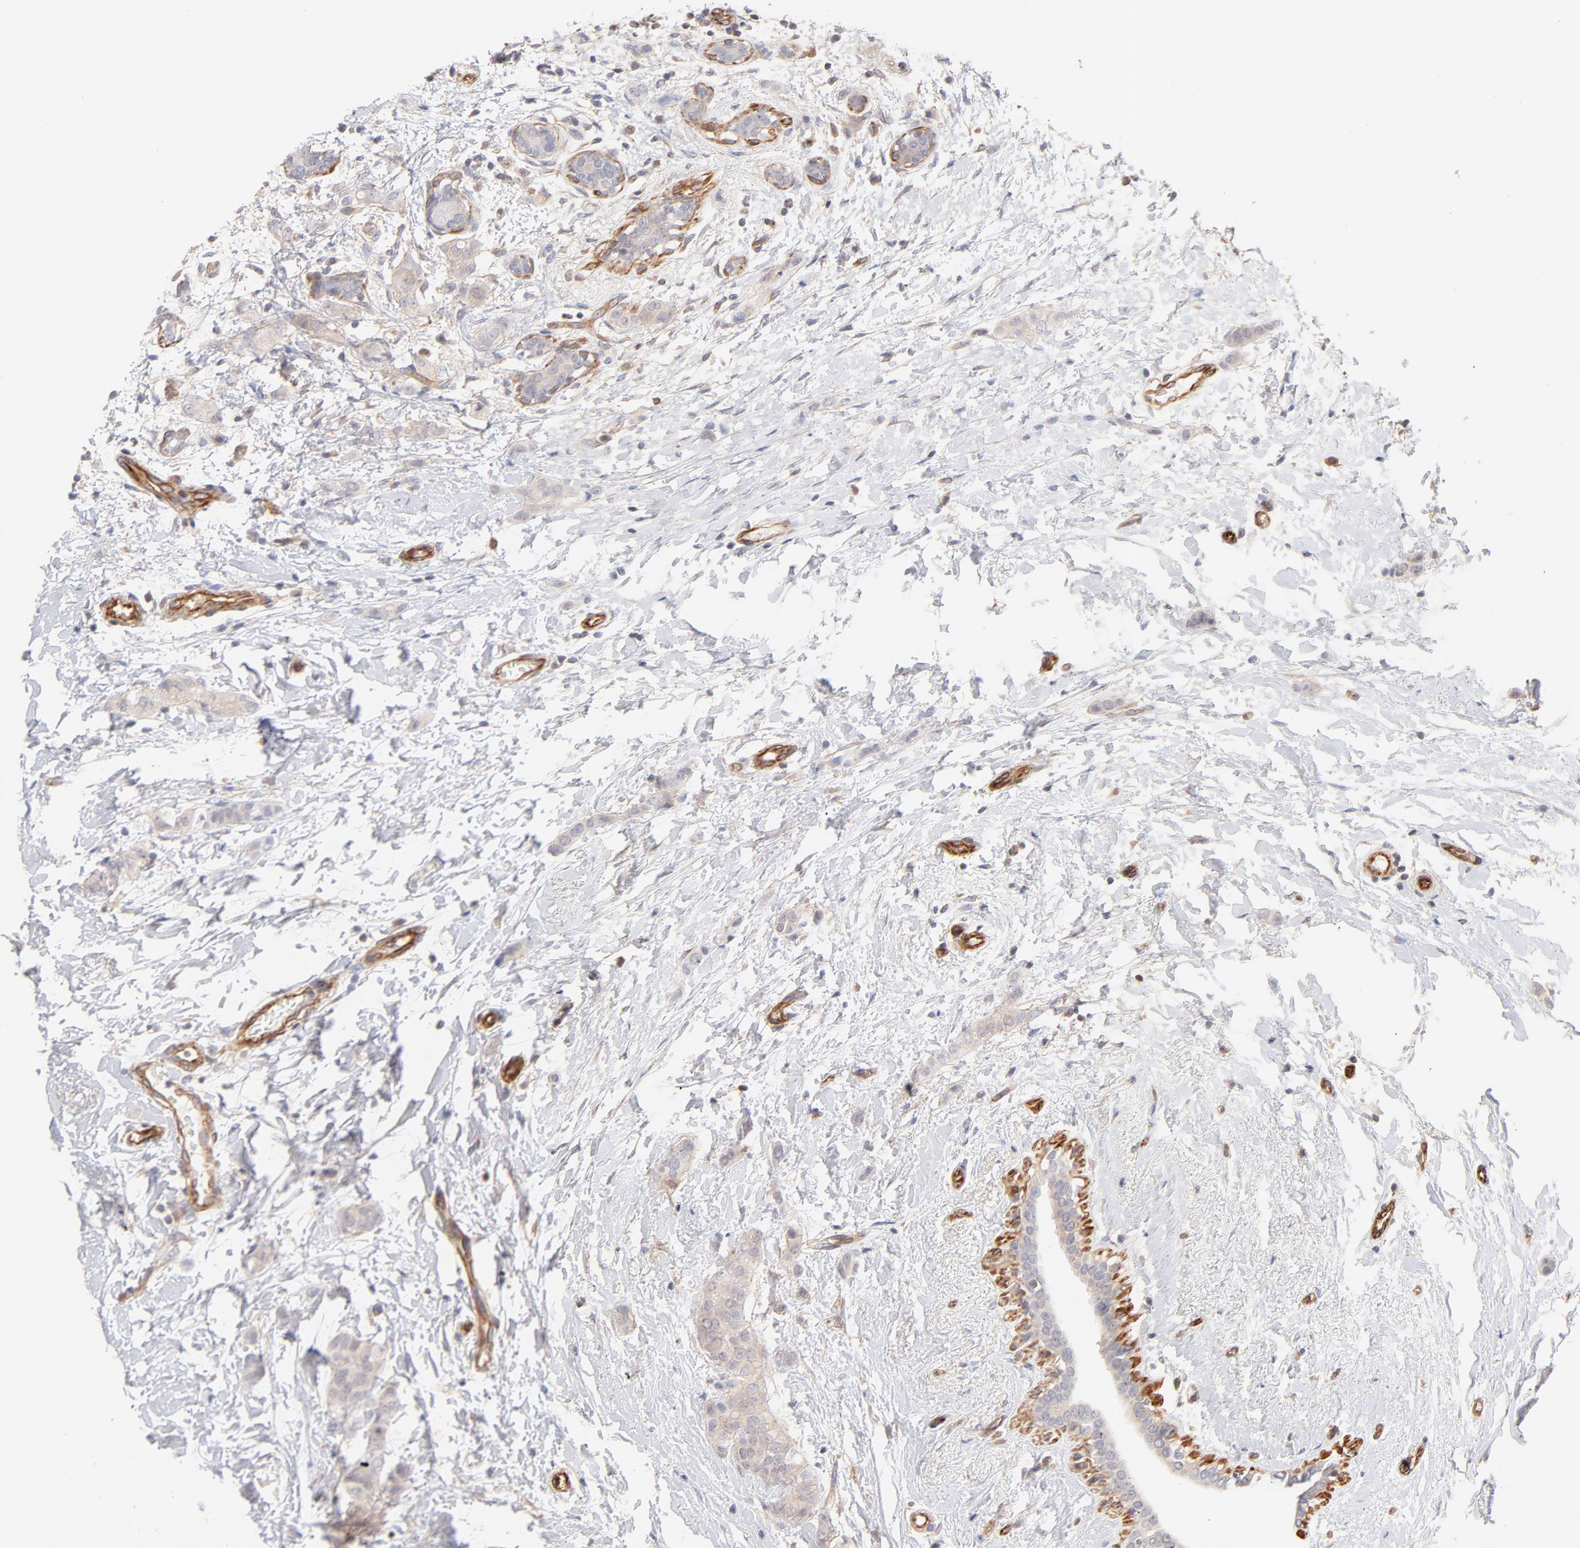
{"staining": {"intensity": "negative", "quantity": "none", "location": "none"}, "tissue": "breast cancer", "cell_type": "Tumor cells", "image_type": "cancer", "snomed": [{"axis": "morphology", "description": "Lobular carcinoma"}, {"axis": "topography", "description": "Breast"}], "caption": "Immunohistochemistry of breast cancer shows no expression in tumor cells.", "gene": "LDLRAP1", "patient": {"sex": "female", "age": 55}}